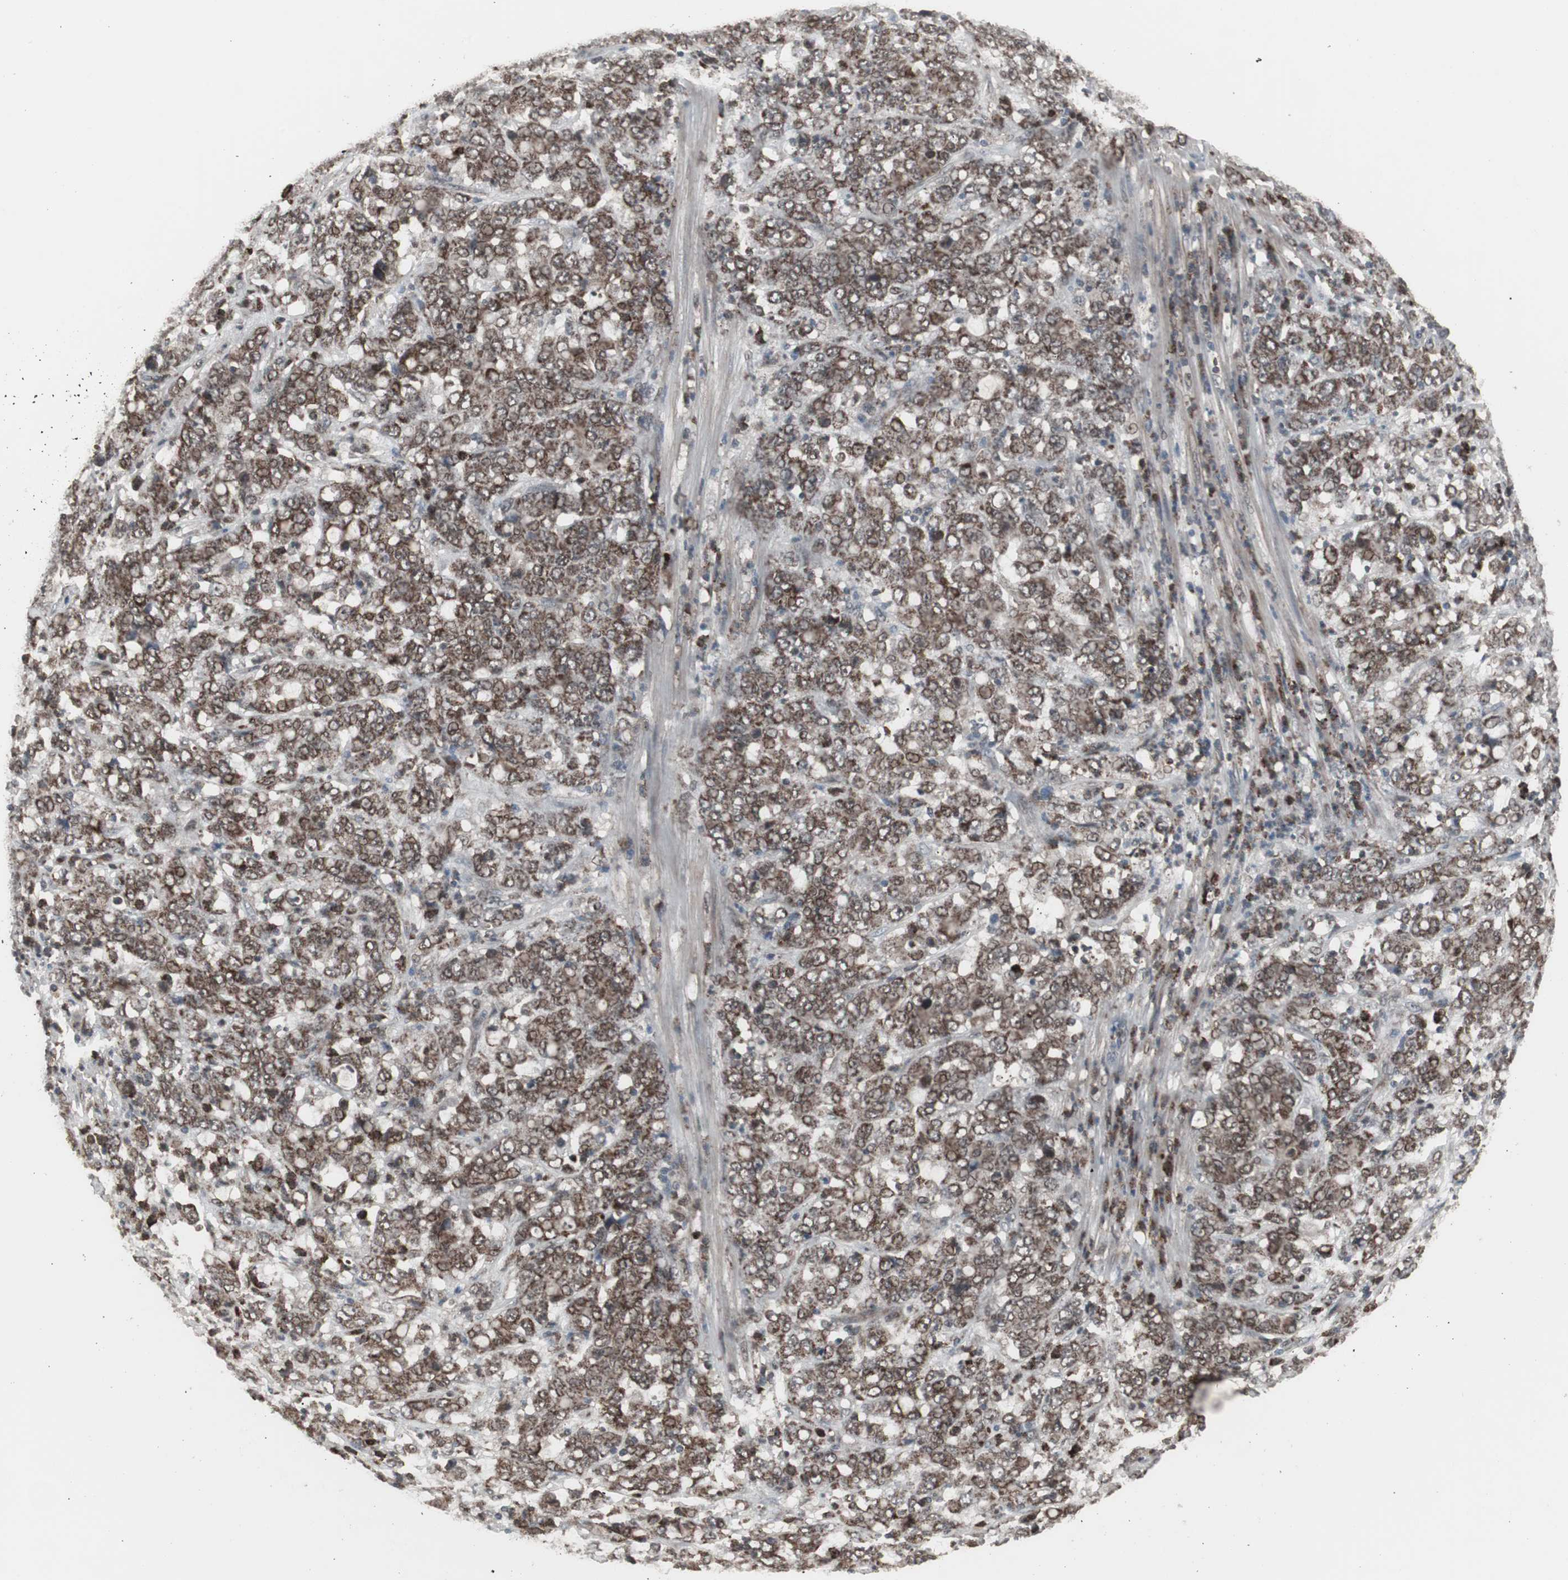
{"staining": {"intensity": "moderate", "quantity": ">75%", "location": "cytoplasmic/membranous,nuclear"}, "tissue": "stomach cancer", "cell_type": "Tumor cells", "image_type": "cancer", "snomed": [{"axis": "morphology", "description": "Adenocarcinoma, NOS"}, {"axis": "topography", "description": "Stomach, lower"}], "caption": "Tumor cells reveal medium levels of moderate cytoplasmic/membranous and nuclear positivity in approximately >75% of cells in human adenocarcinoma (stomach). (DAB IHC, brown staining for protein, blue staining for nuclei).", "gene": "RXRA", "patient": {"sex": "female", "age": 71}}